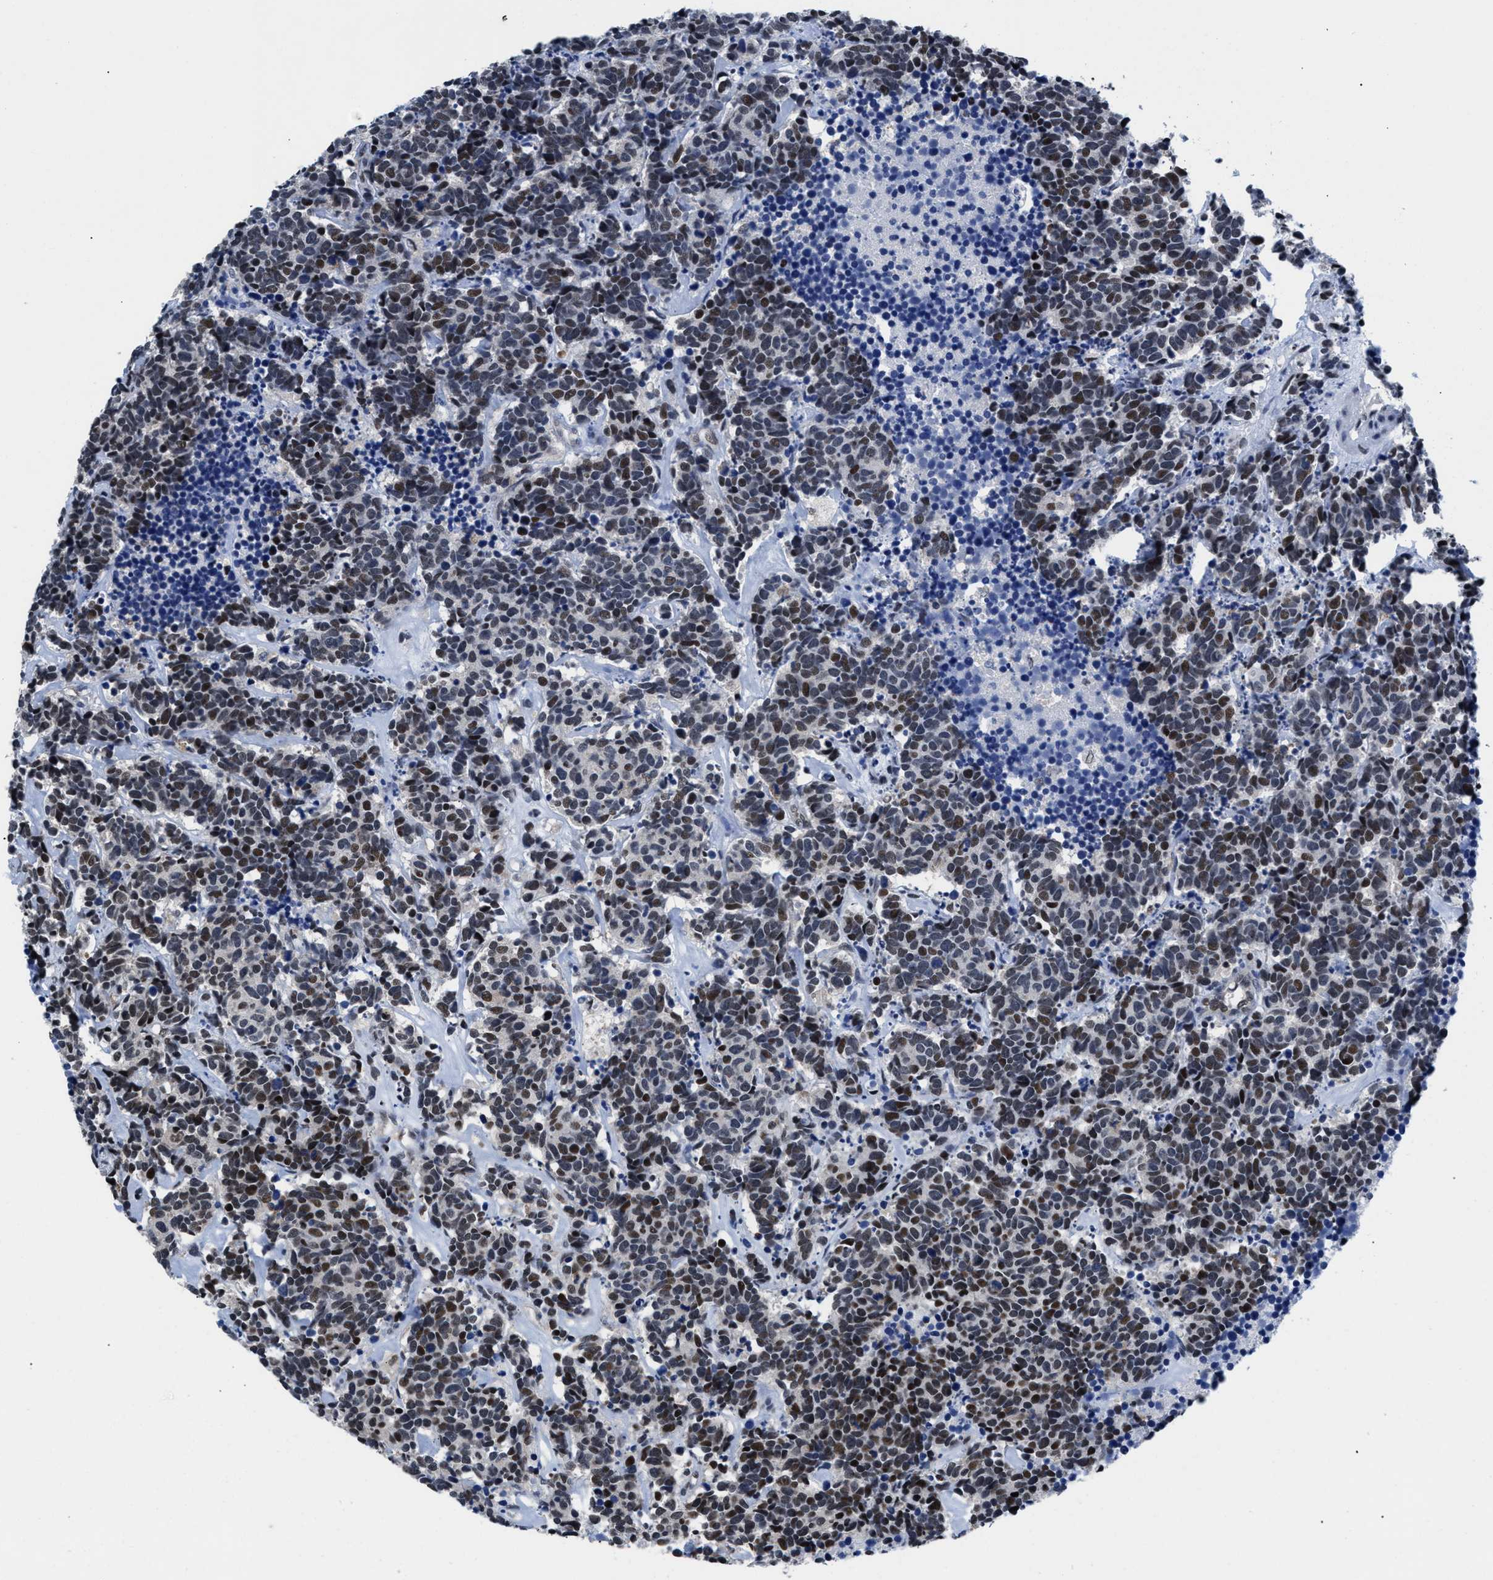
{"staining": {"intensity": "moderate", "quantity": ">75%", "location": "nuclear"}, "tissue": "carcinoid", "cell_type": "Tumor cells", "image_type": "cancer", "snomed": [{"axis": "morphology", "description": "Carcinoma, NOS"}, {"axis": "morphology", "description": "Carcinoid, malignant, NOS"}, {"axis": "topography", "description": "Urinary bladder"}], "caption": "Moderate nuclear expression is seen in approximately >75% of tumor cells in carcinoid.", "gene": "WDR81", "patient": {"sex": "male", "age": 57}}